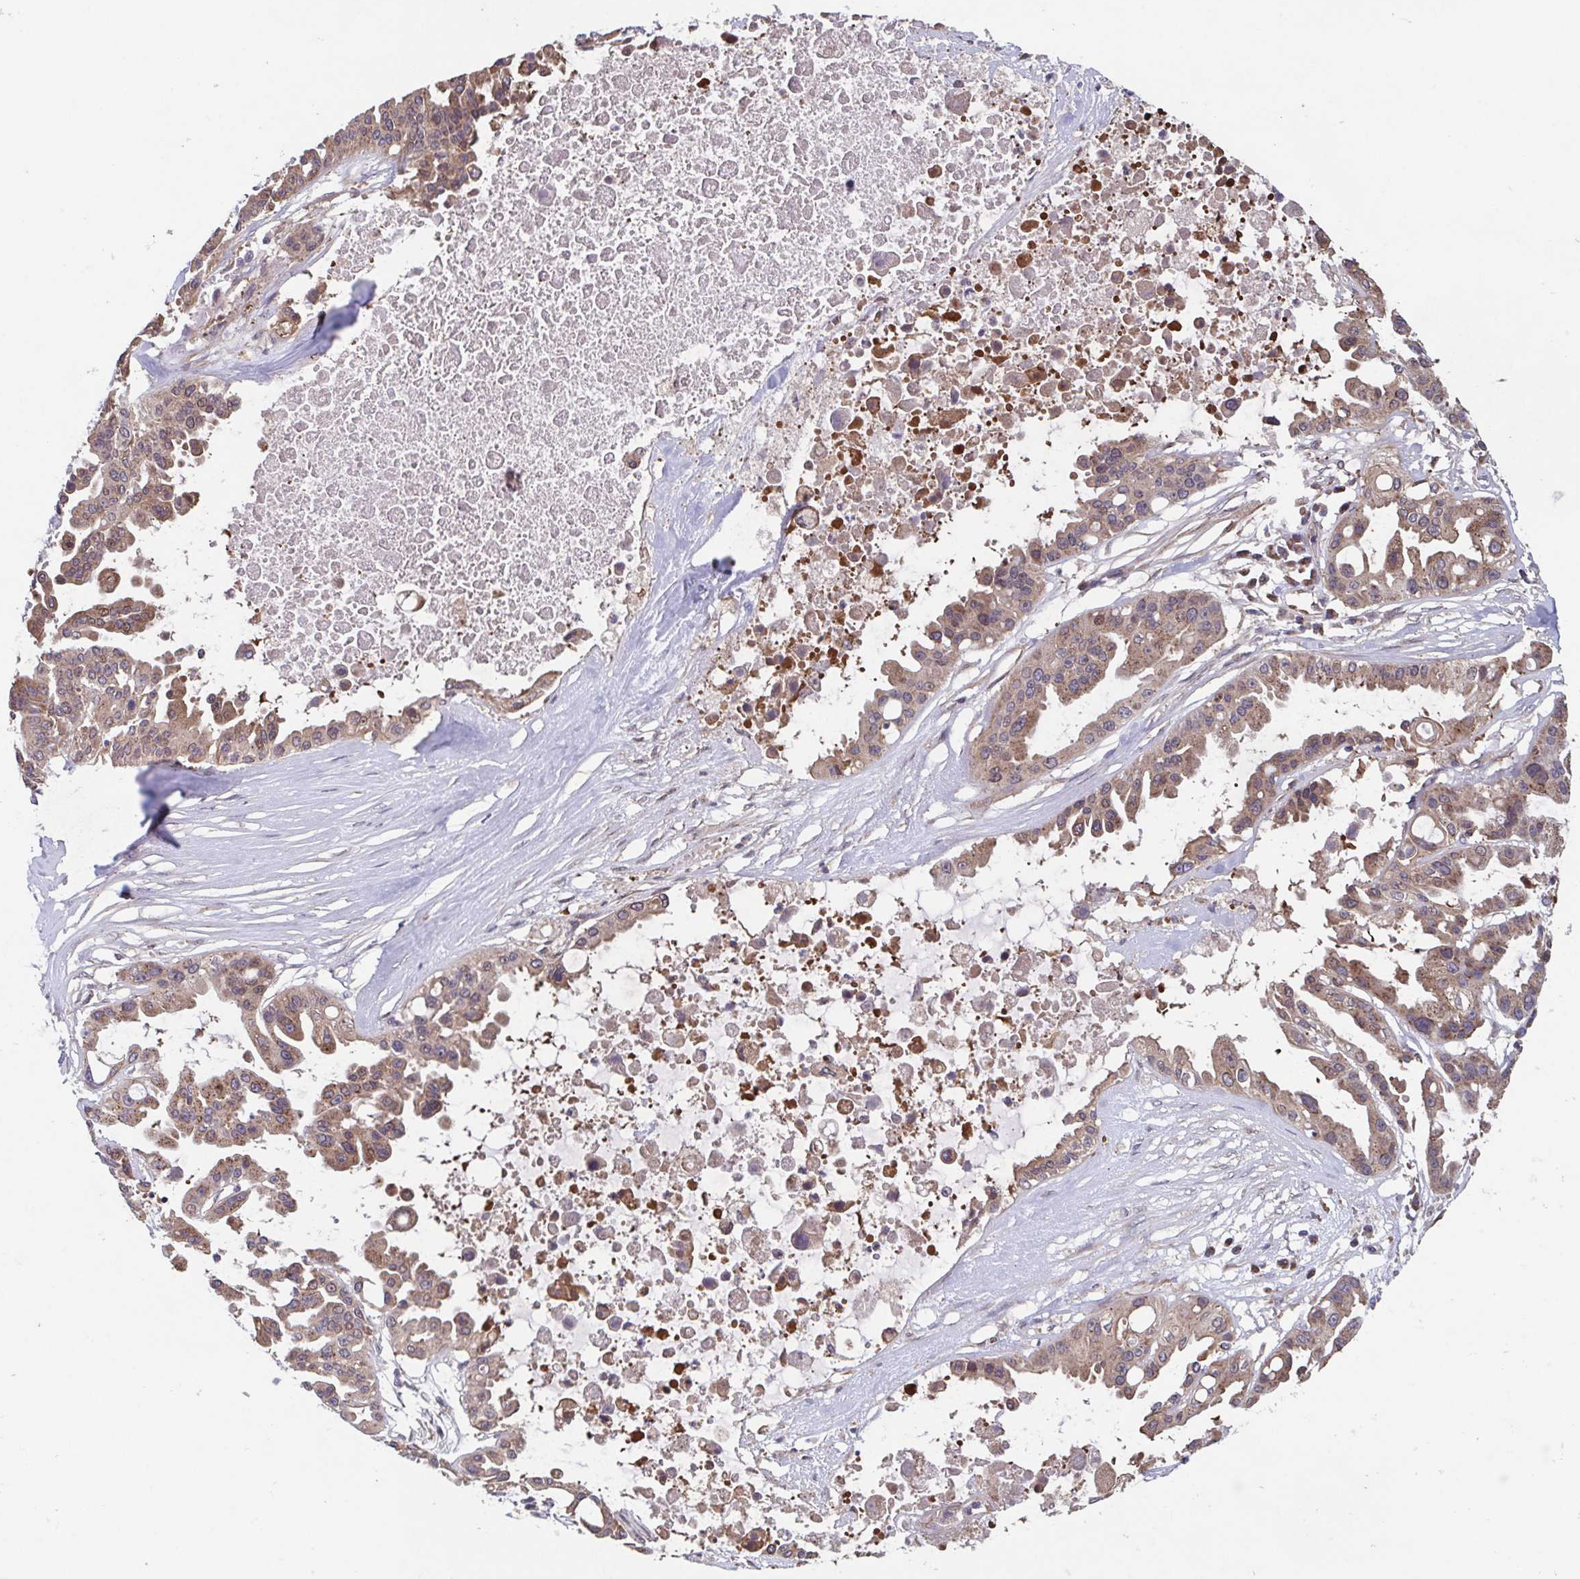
{"staining": {"intensity": "moderate", "quantity": ">75%", "location": "cytoplasmic/membranous"}, "tissue": "ovarian cancer", "cell_type": "Tumor cells", "image_type": "cancer", "snomed": [{"axis": "morphology", "description": "Cystadenocarcinoma, serous, NOS"}, {"axis": "topography", "description": "Ovary"}], "caption": "Immunohistochemical staining of human ovarian serous cystadenocarcinoma shows medium levels of moderate cytoplasmic/membranous positivity in approximately >75% of tumor cells. Nuclei are stained in blue.", "gene": "COPB1", "patient": {"sex": "female", "age": 56}}